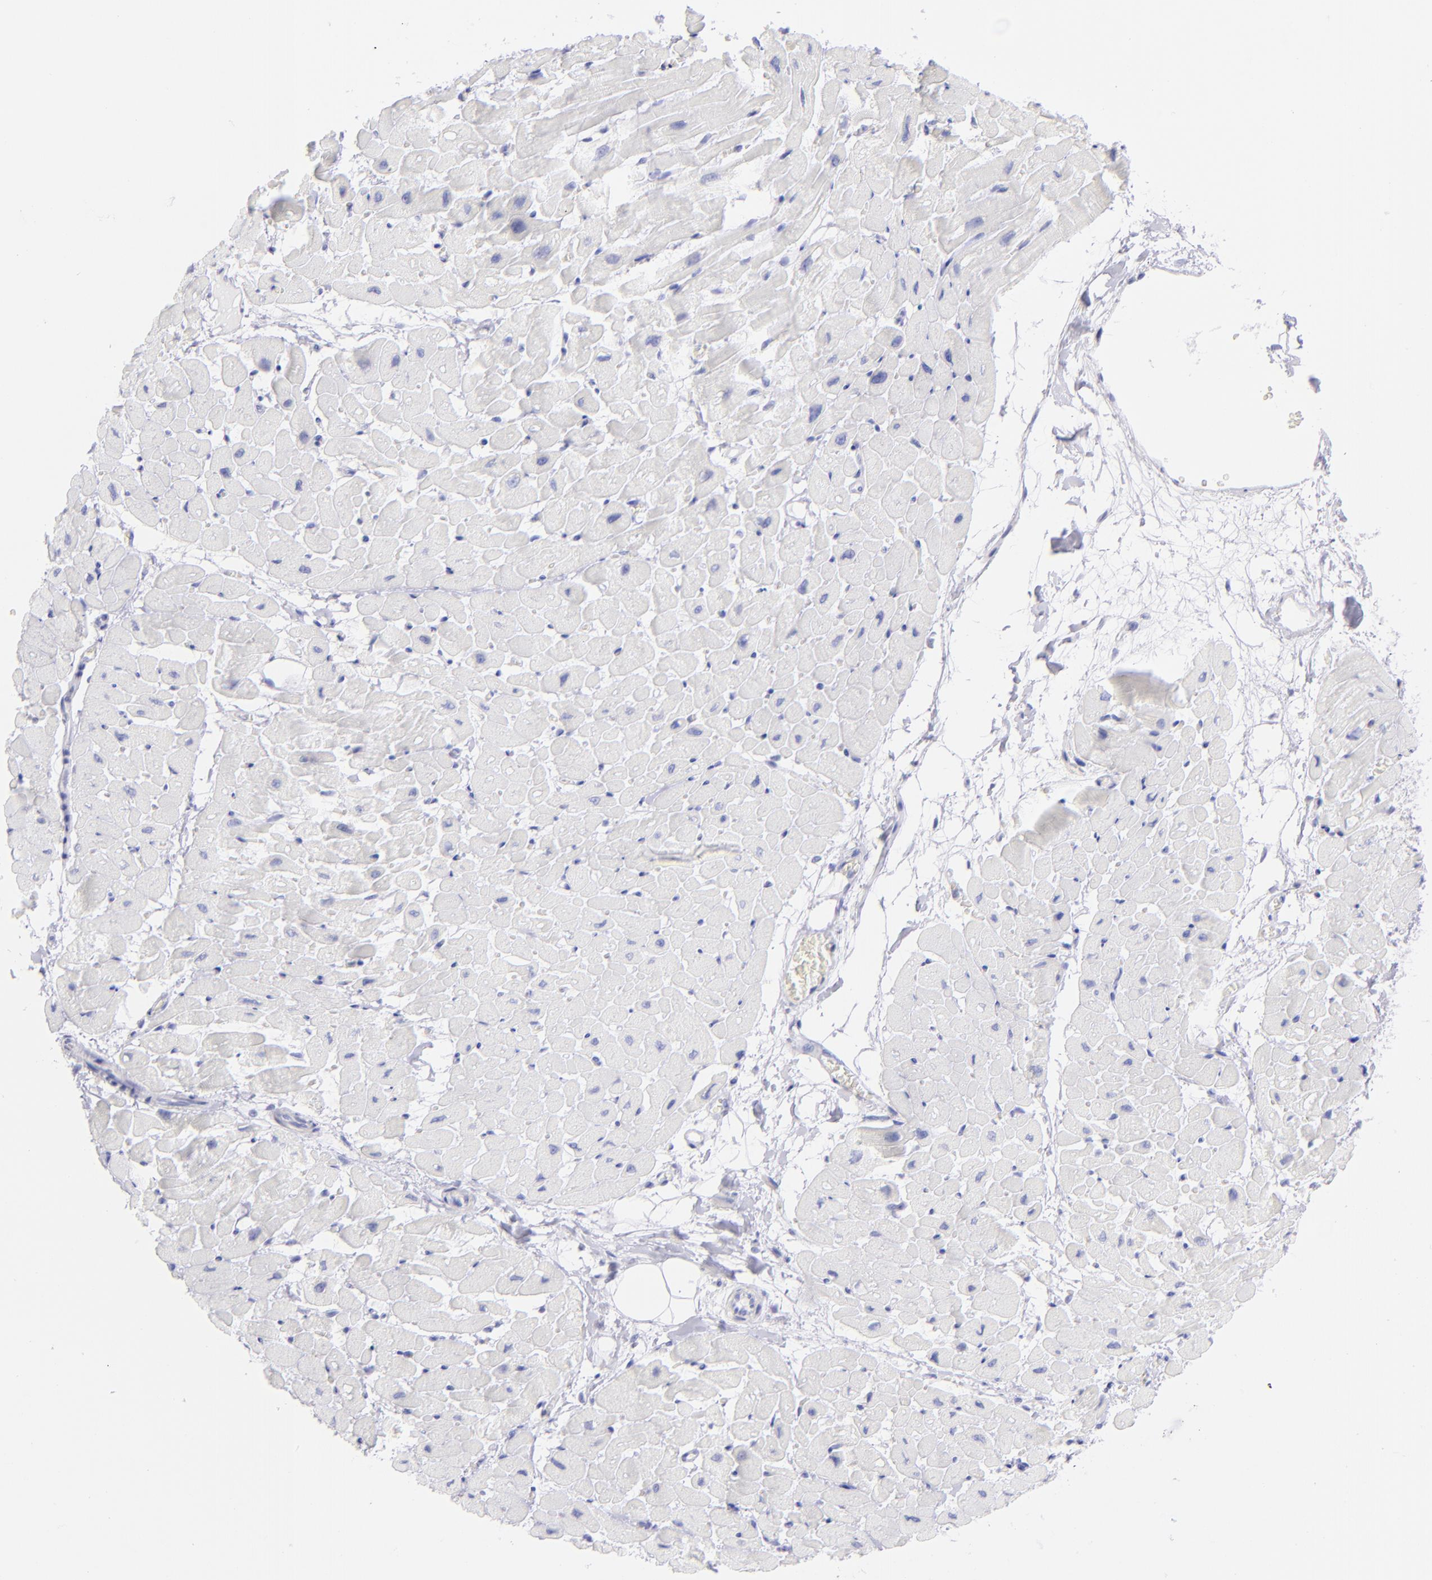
{"staining": {"intensity": "negative", "quantity": "none", "location": "none"}, "tissue": "heart muscle", "cell_type": "Cardiomyocytes", "image_type": "normal", "snomed": [{"axis": "morphology", "description": "Normal tissue, NOS"}, {"axis": "topography", "description": "Heart"}], "caption": "Human heart muscle stained for a protein using IHC displays no staining in cardiomyocytes.", "gene": "CD72", "patient": {"sex": "male", "age": 45}}